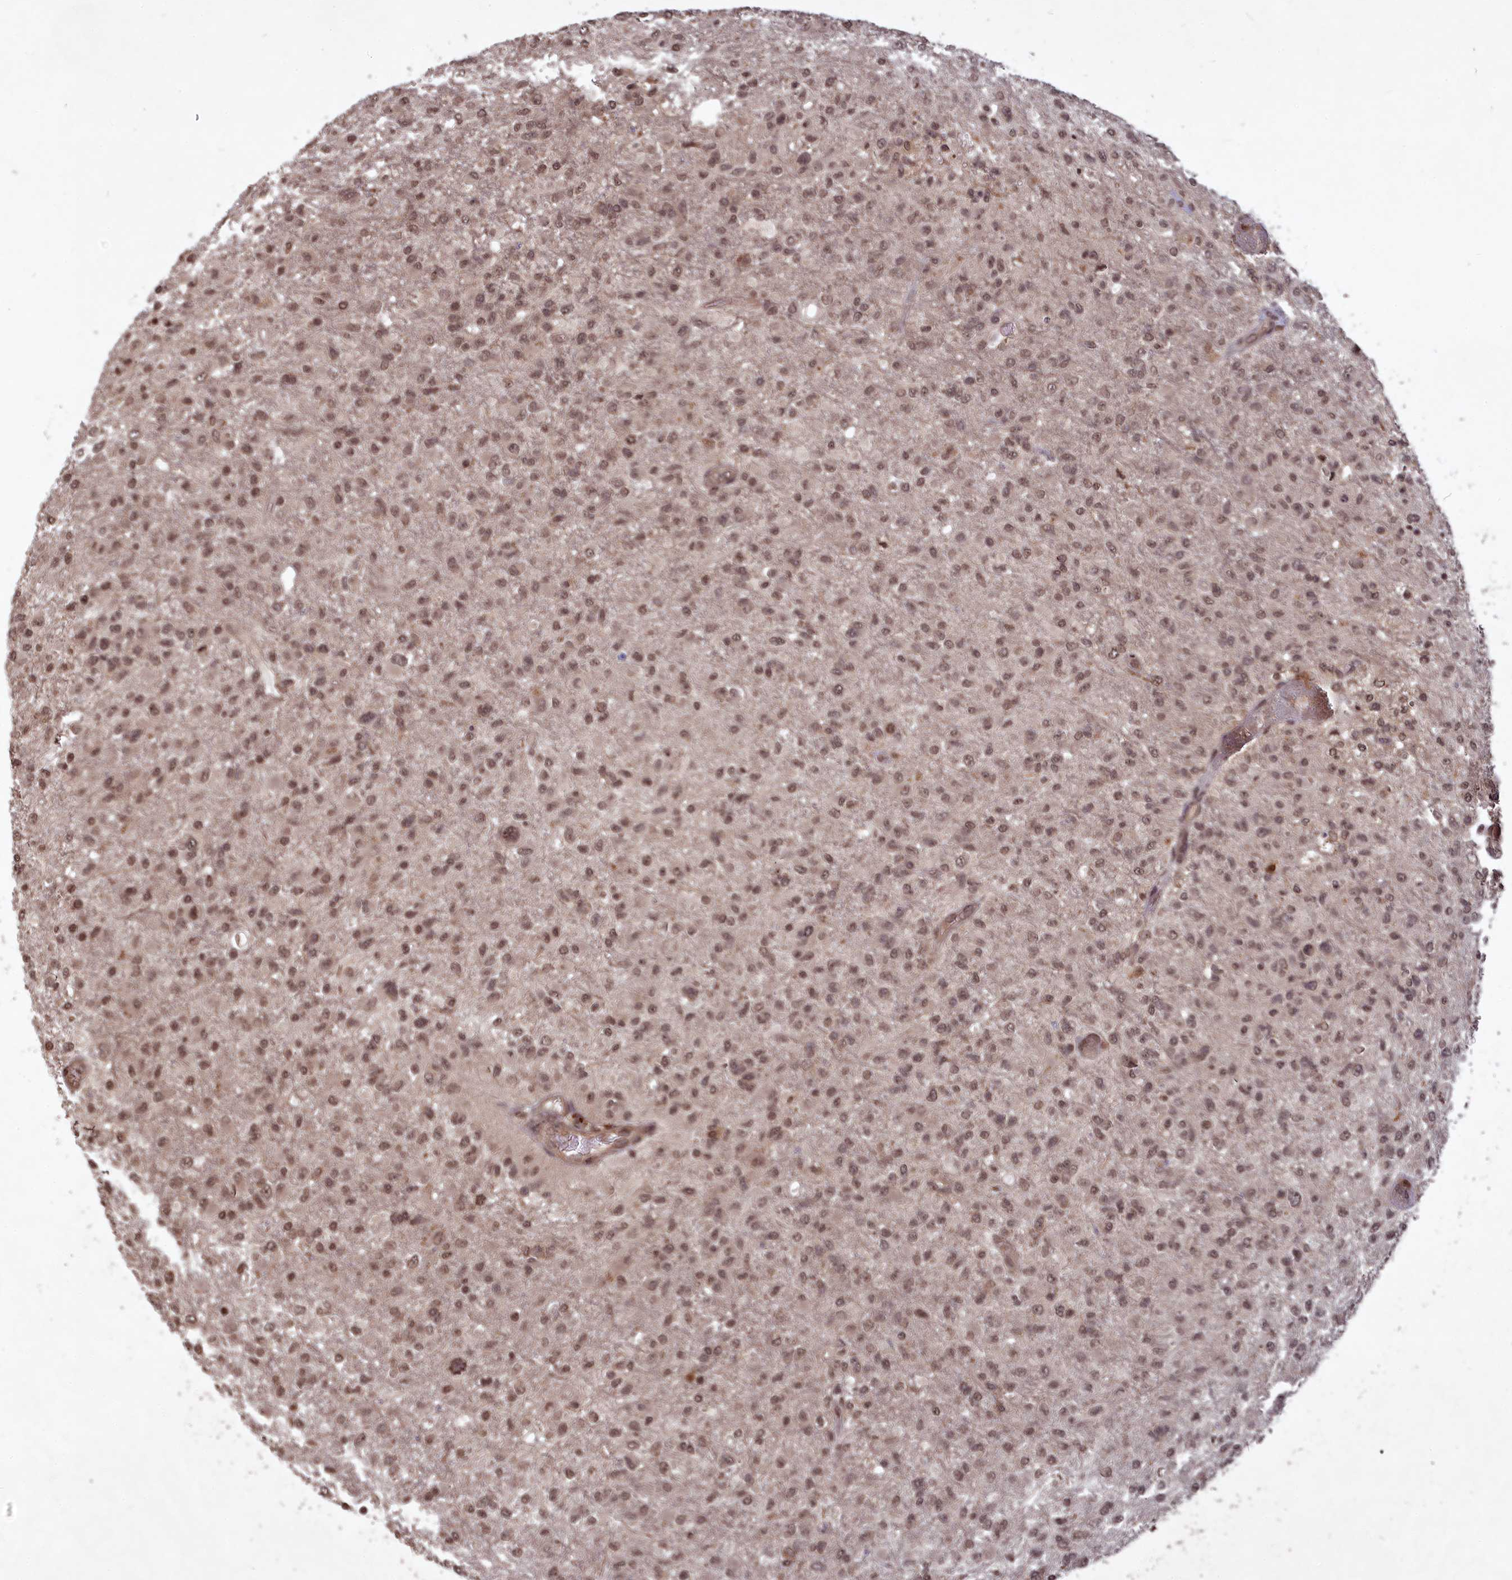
{"staining": {"intensity": "moderate", "quantity": ">75%", "location": "nuclear"}, "tissue": "glioma", "cell_type": "Tumor cells", "image_type": "cancer", "snomed": [{"axis": "morphology", "description": "Glioma, malignant, High grade"}, {"axis": "topography", "description": "Brain"}], "caption": "High-magnification brightfield microscopy of high-grade glioma (malignant) stained with DAB (3,3'-diaminobenzidine) (brown) and counterstained with hematoxylin (blue). tumor cells exhibit moderate nuclear expression is present in approximately>75% of cells.", "gene": "SRMS", "patient": {"sex": "female", "age": 74}}